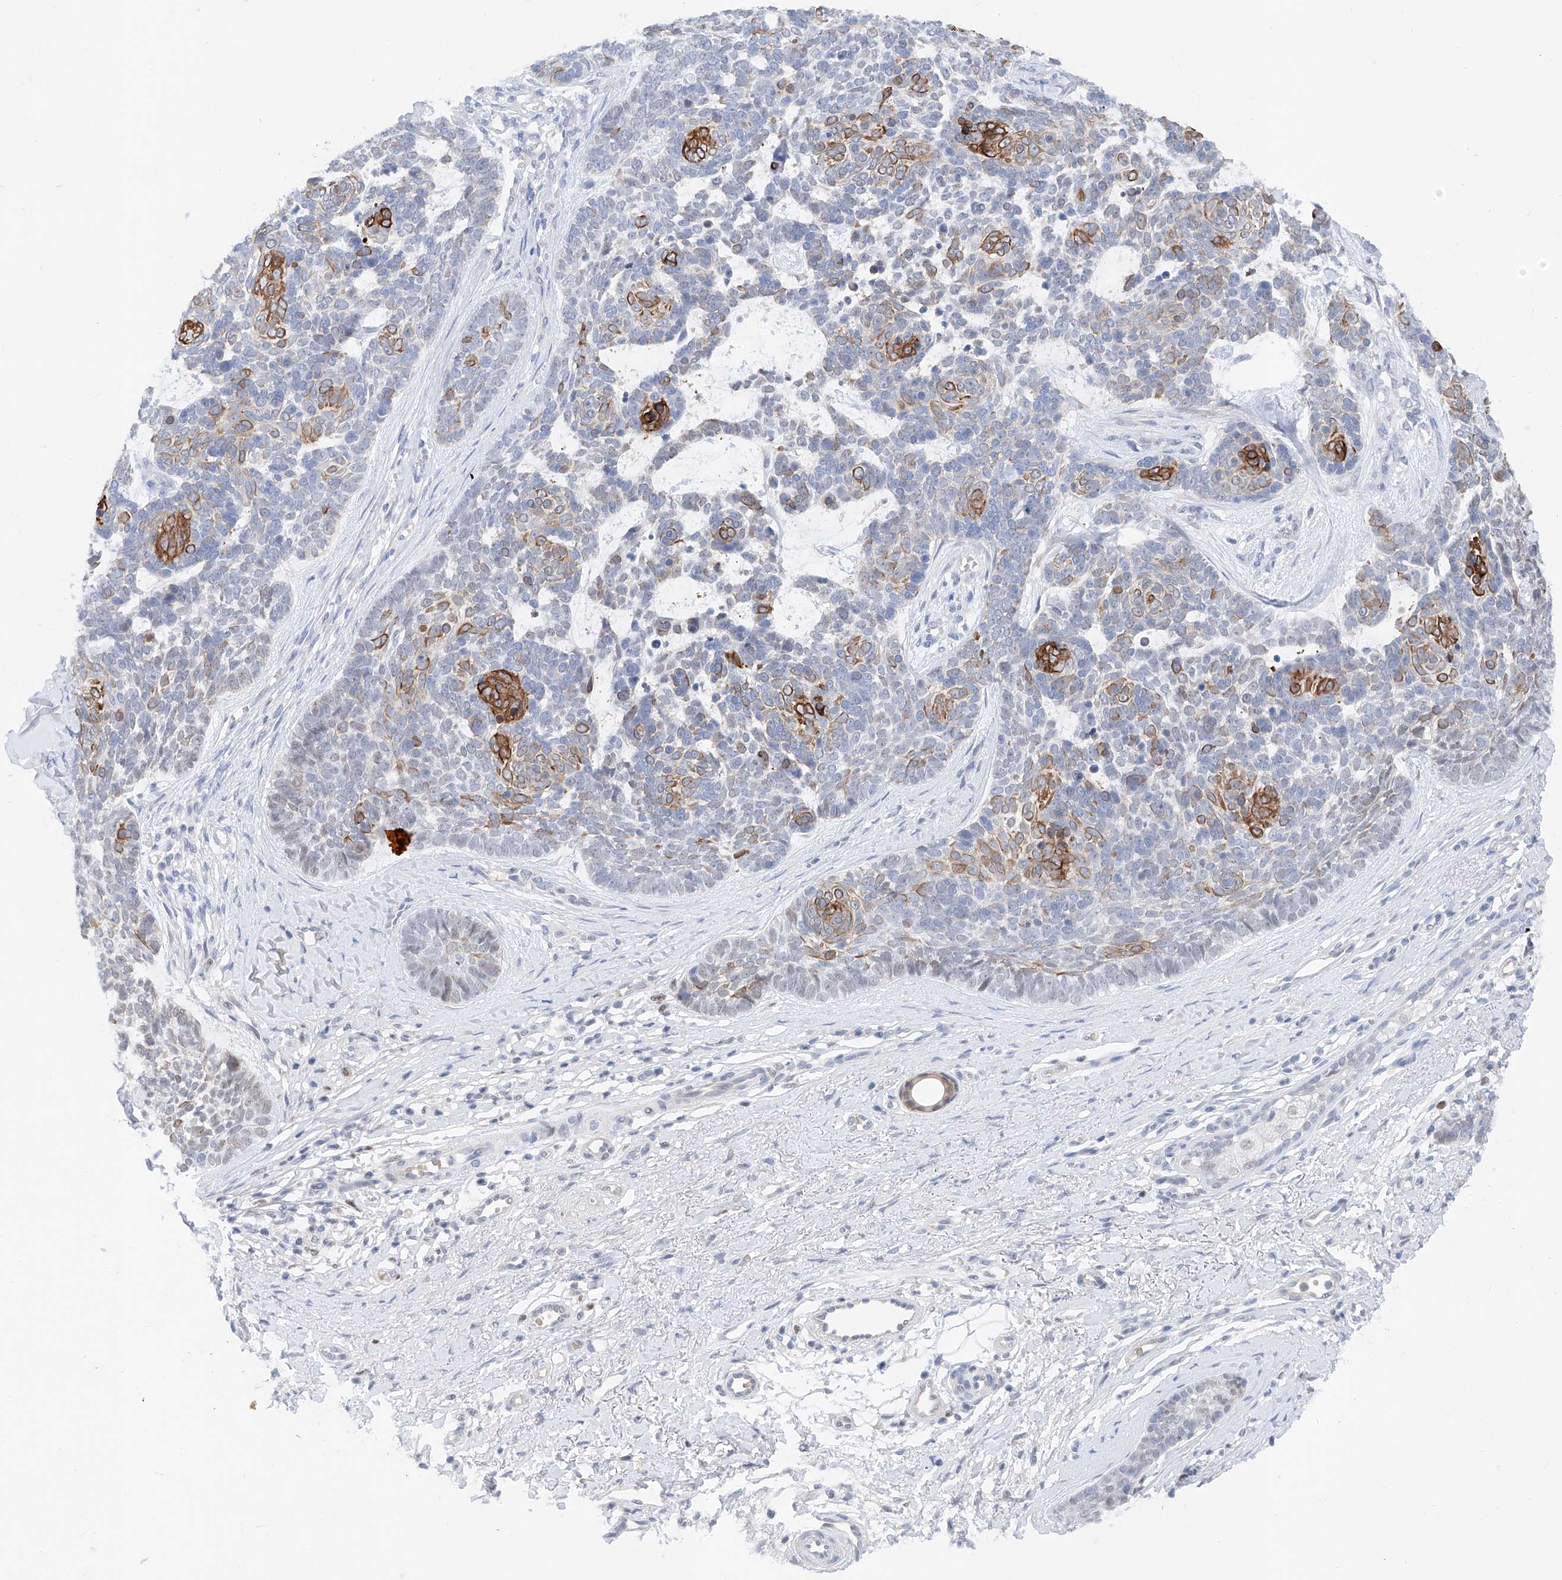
{"staining": {"intensity": "moderate", "quantity": "<25%", "location": "cytoplasmic/membranous,nuclear"}, "tissue": "skin cancer", "cell_type": "Tumor cells", "image_type": "cancer", "snomed": [{"axis": "morphology", "description": "Basal cell carcinoma"}, {"axis": "topography", "description": "Skin"}], "caption": "Protein analysis of basal cell carcinoma (skin) tissue displays moderate cytoplasmic/membranous and nuclear expression in about <25% of tumor cells.", "gene": "SNRNP200", "patient": {"sex": "female", "age": 81}}